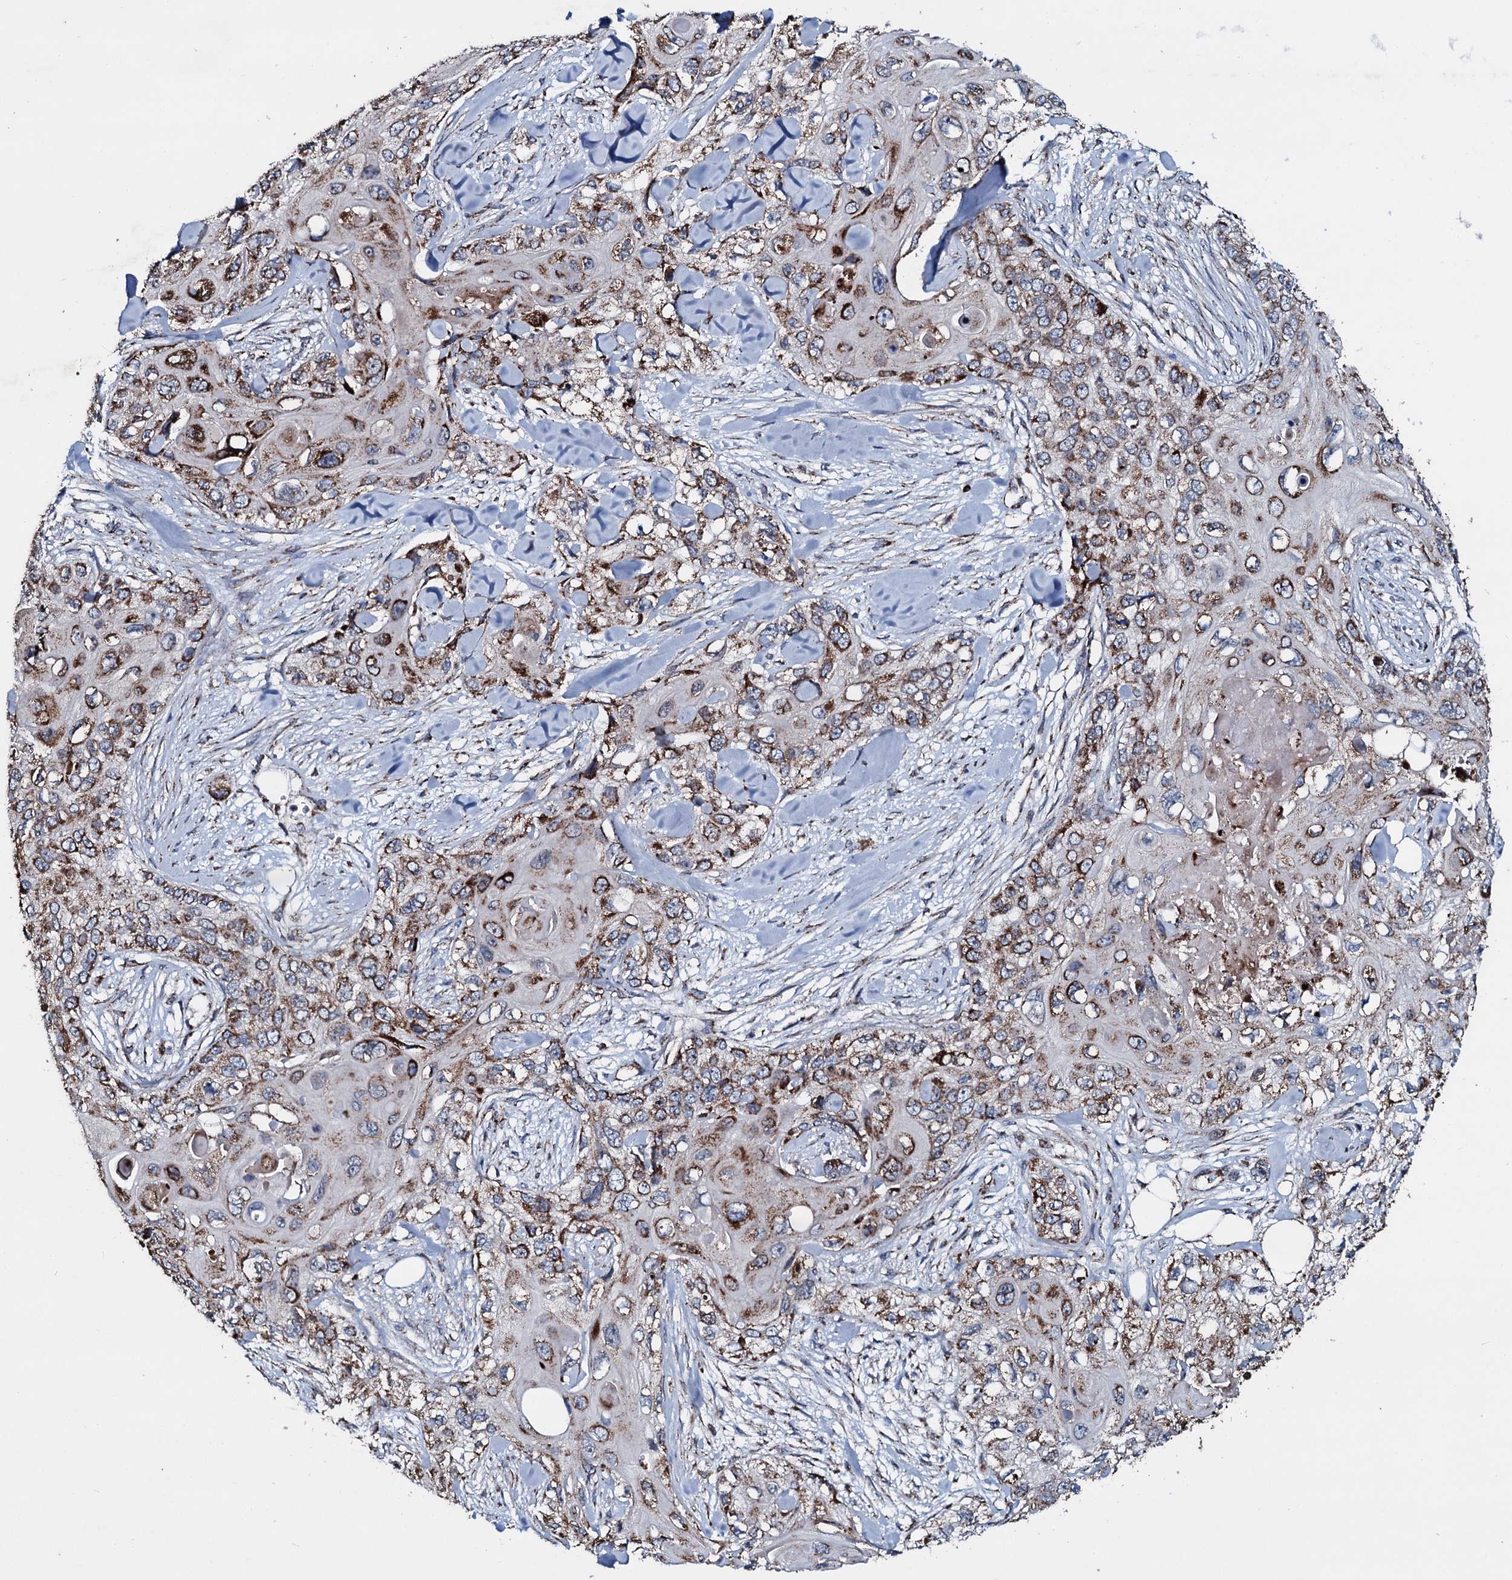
{"staining": {"intensity": "moderate", "quantity": ">75%", "location": "cytoplasmic/membranous"}, "tissue": "skin cancer", "cell_type": "Tumor cells", "image_type": "cancer", "snomed": [{"axis": "morphology", "description": "Normal tissue, NOS"}, {"axis": "morphology", "description": "Squamous cell carcinoma, NOS"}, {"axis": "topography", "description": "Skin"}], "caption": "Skin cancer (squamous cell carcinoma) stained with a brown dye exhibits moderate cytoplasmic/membranous positive staining in approximately >75% of tumor cells.", "gene": "DYNC2I2", "patient": {"sex": "male", "age": 72}}